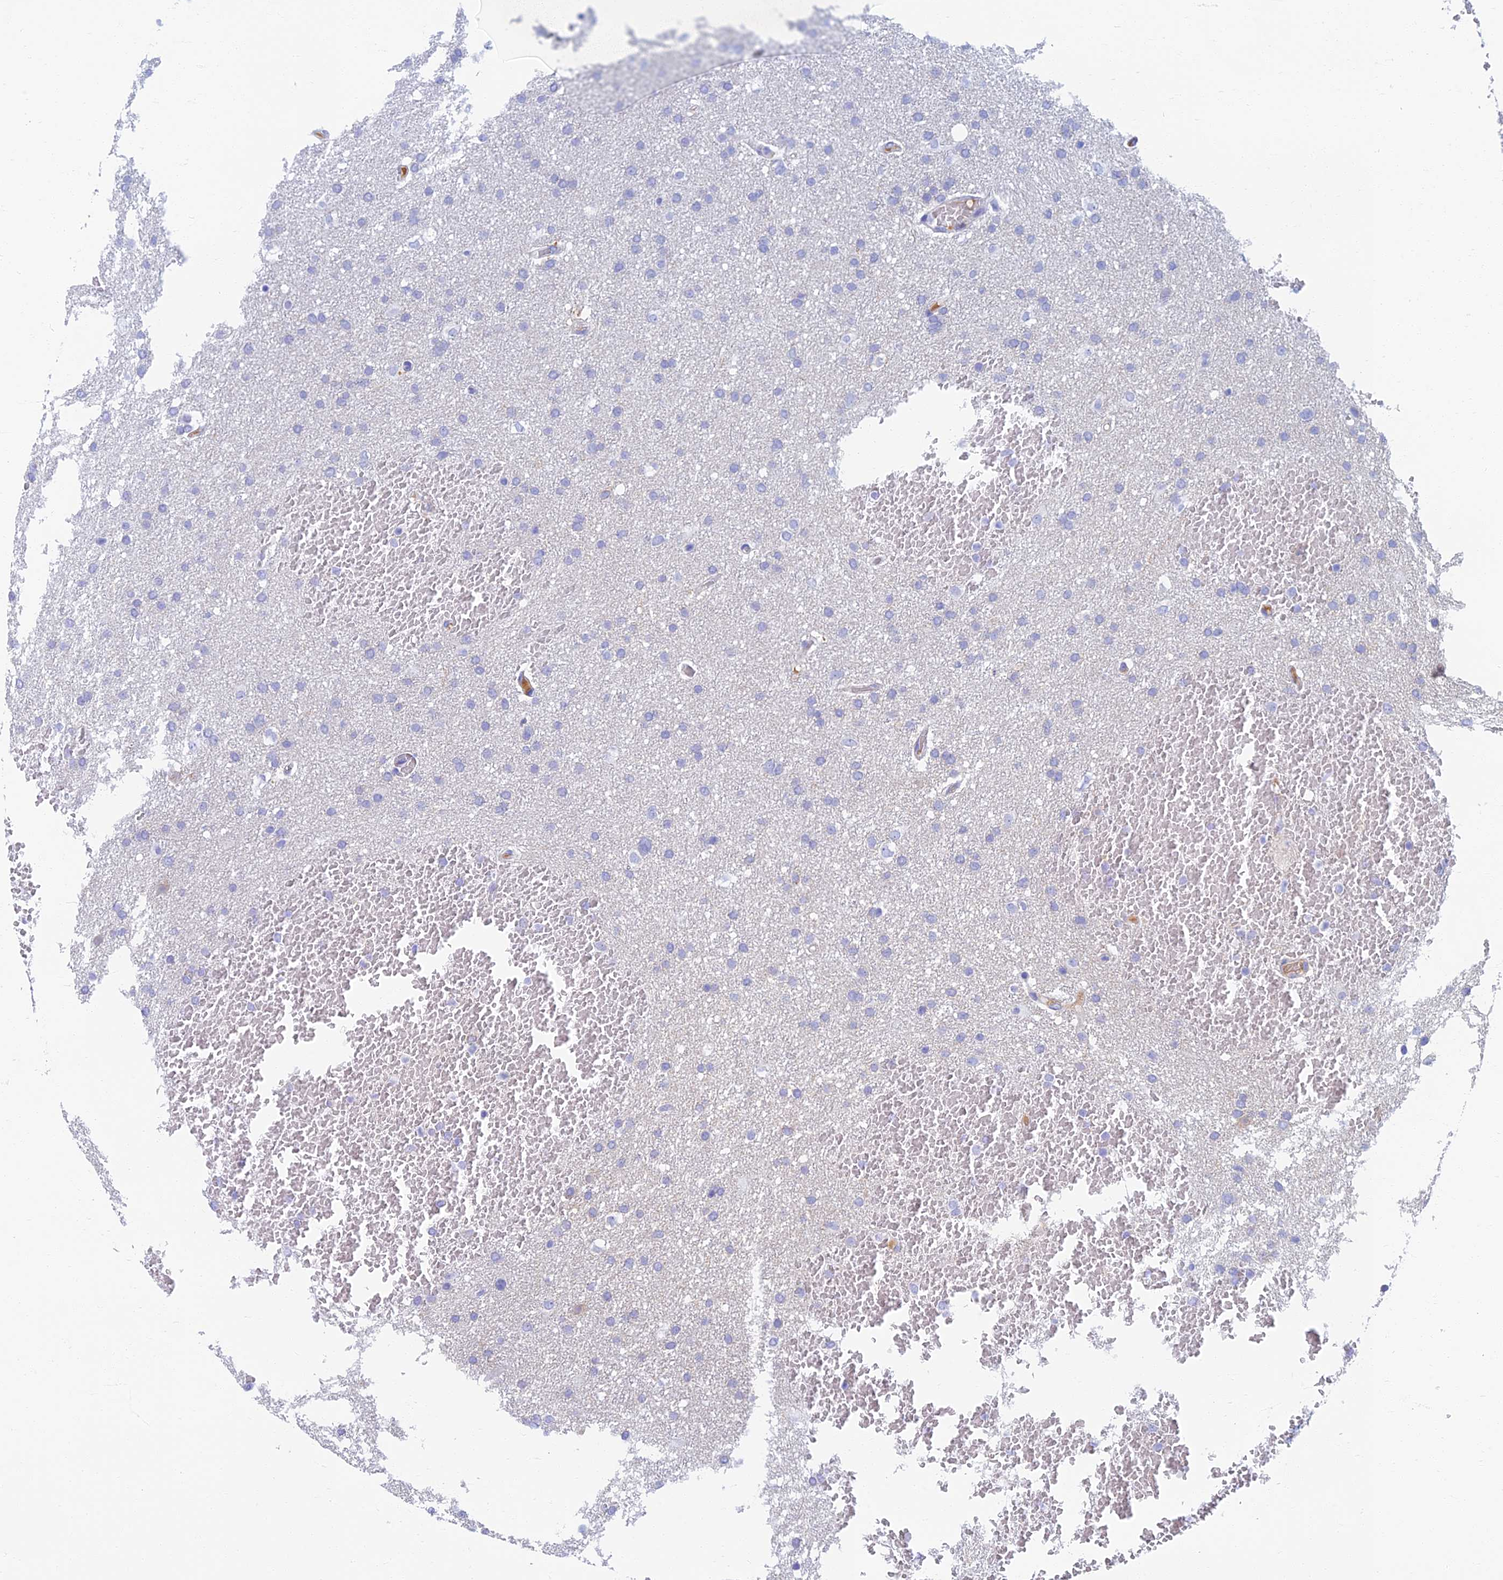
{"staining": {"intensity": "negative", "quantity": "none", "location": "none"}, "tissue": "glioma", "cell_type": "Tumor cells", "image_type": "cancer", "snomed": [{"axis": "morphology", "description": "Glioma, malignant, High grade"}, {"axis": "topography", "description": "Cerebral cortex"}], "caption": "Tumor cells are negative for brown protein staining in malignant high-grade glioma.", "gene": "ETFRF1", "patient": {"sex": "female", "age": 36}}